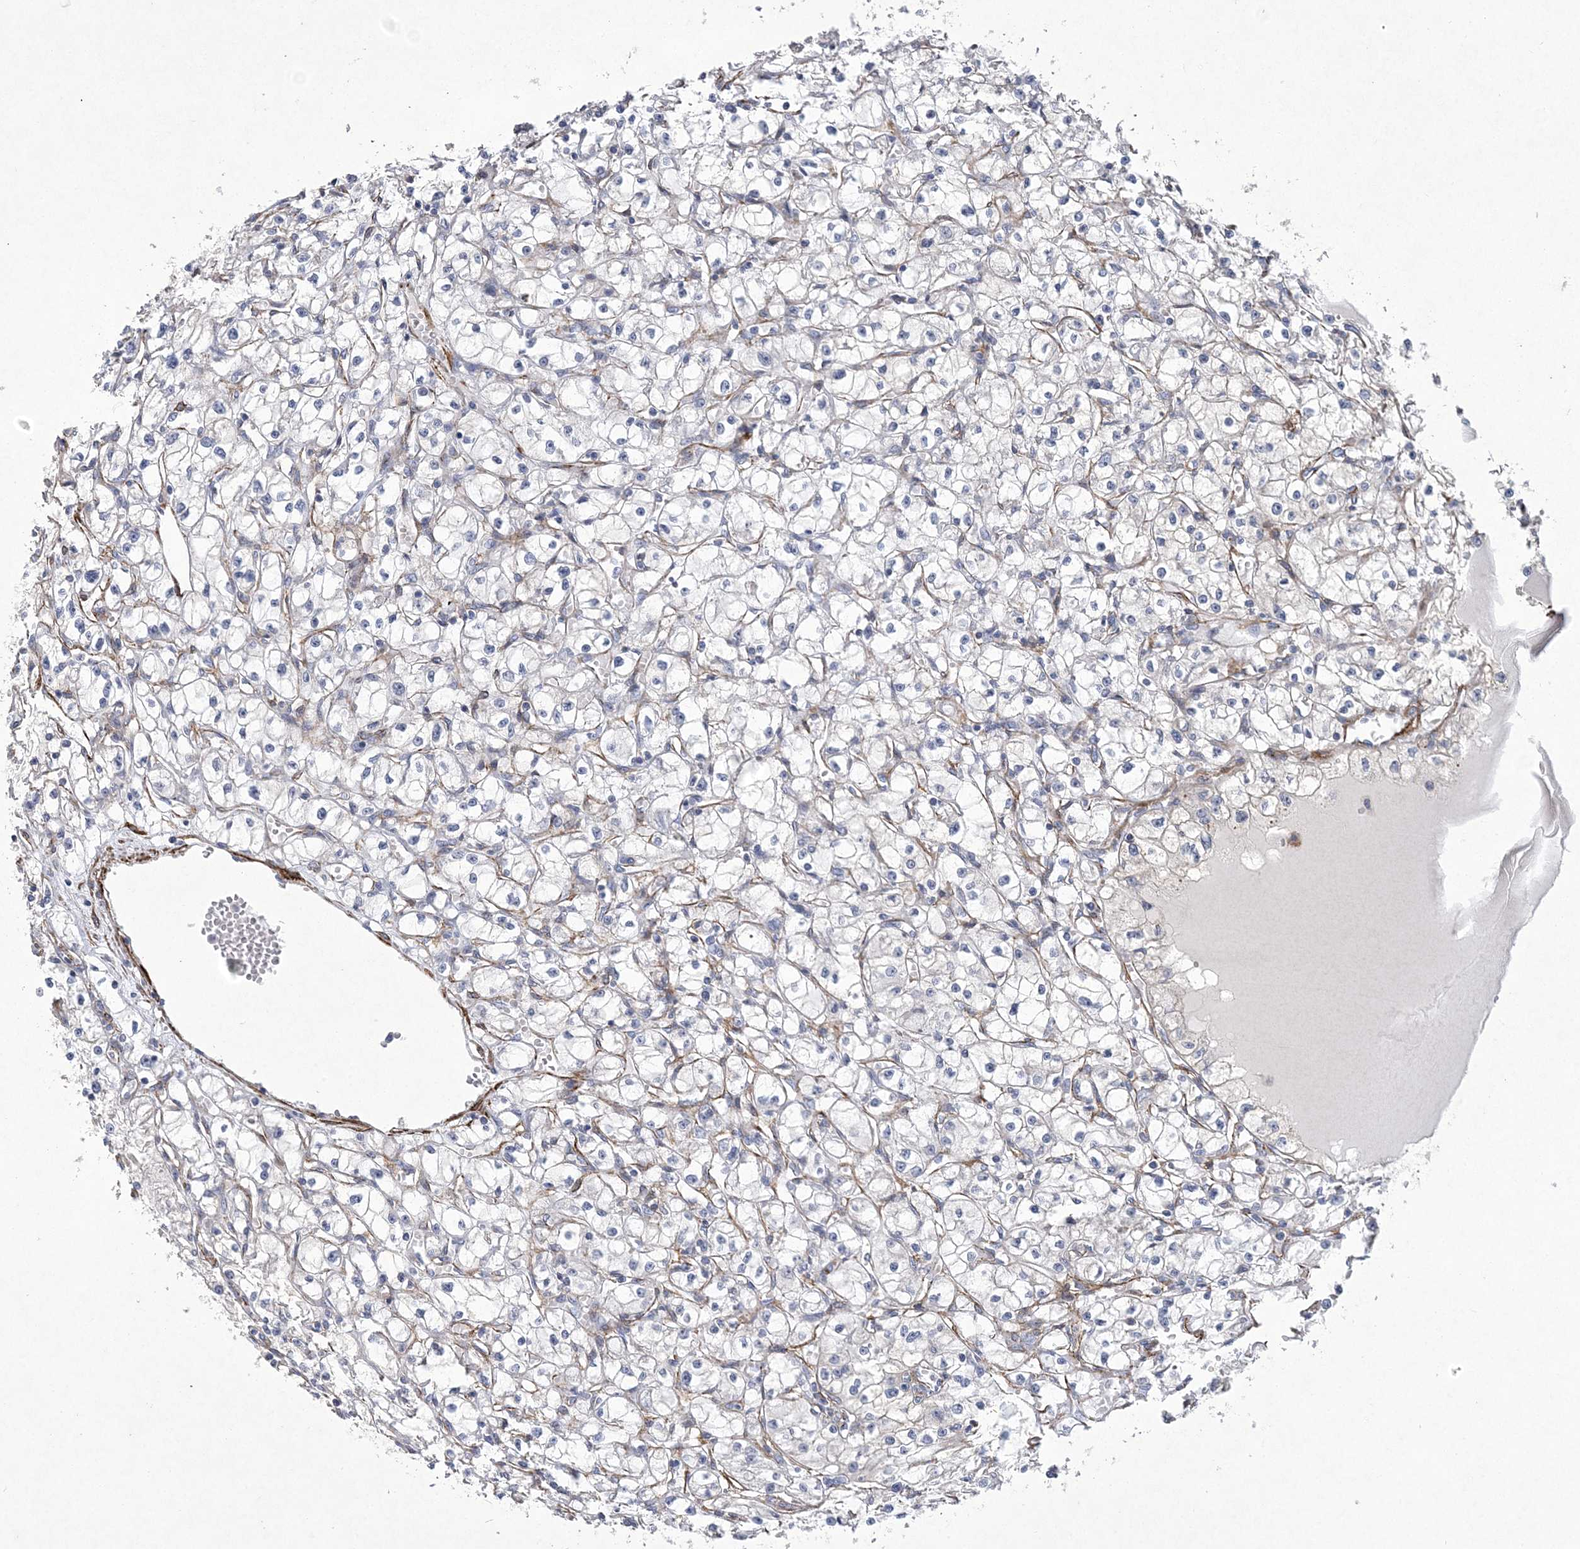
{"staining": {"intensity": "negative", "quantity": "none", "location": "none"}, "tissue": "renal cancer", "cell_type": "Tumor cells", "image_type": "cancer", "snomed": [{"axis": "morphology", "description": "Adenocarcinoma, NOS"}, {"axis": "topography", "description": "Kidney"}], "caption": "IHC micrograph of neoplastic tissue: human renal cancer (adenocarcinoma) stained with DAB (3,3'-diaminobenzidine) reveals no significant protein staining in tumor cells.", "gene": "ARSJ", "patient": {"sex": "male", "age": 56}}